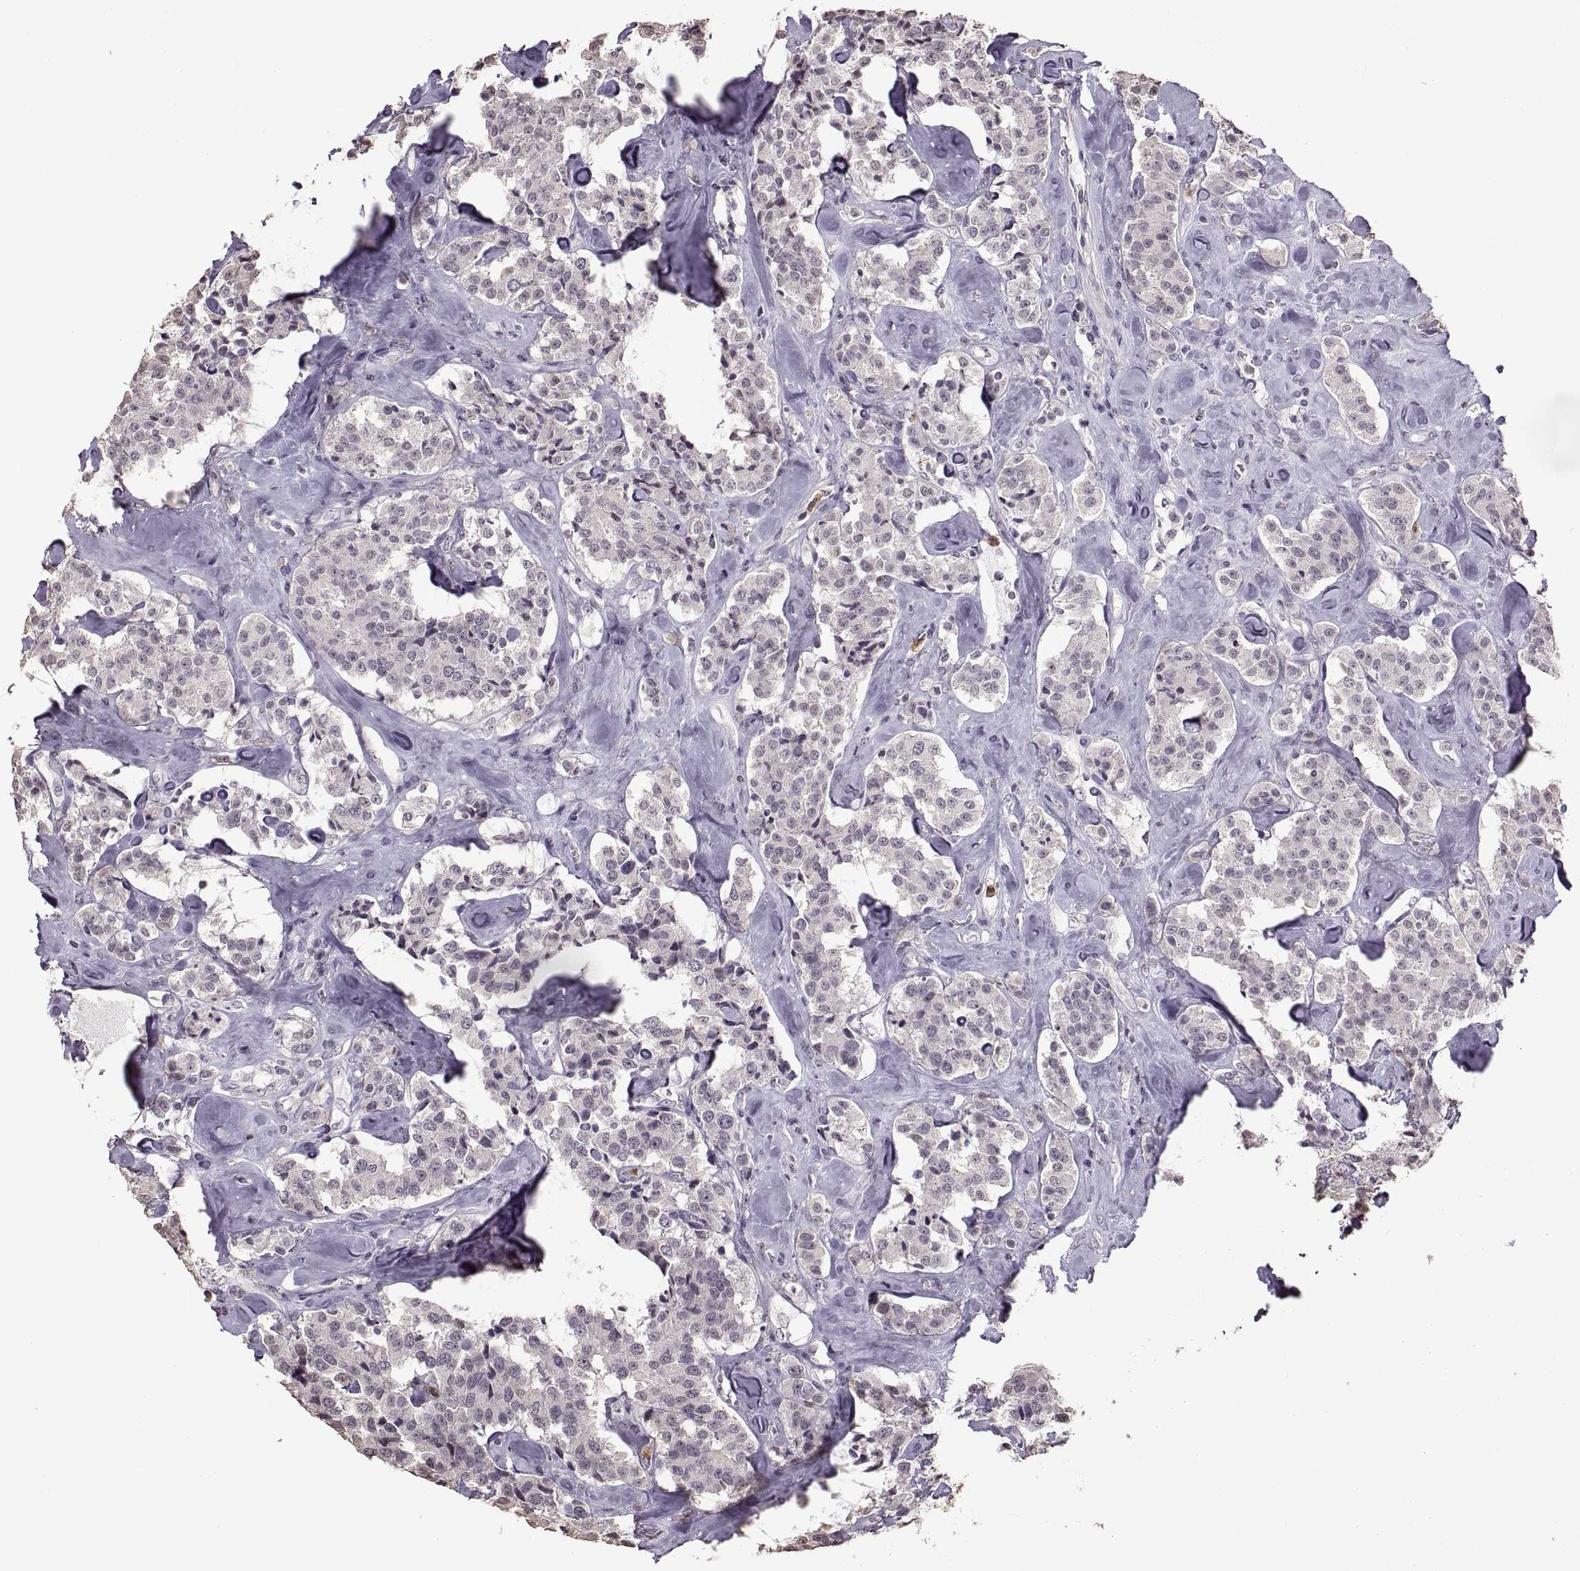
{"staining": {"intensity": "negative", "quantity": "none", "location": "none"}, "tissue": "carcinoid", "cell_type": "Tumor cells", "image_type": "cancer", "snomed": [{"axis": "morphology", "description": "Carcinoid, malignant, NOS"}, {"axis": "topography", "description": "Pancreas"}], "caption": "Immunohistochemical staining of human malignant carcinoid displays no significant positivity in tumor cells.", "gene": "PALS1", "patient": {"sex": "male", "age": 41}}